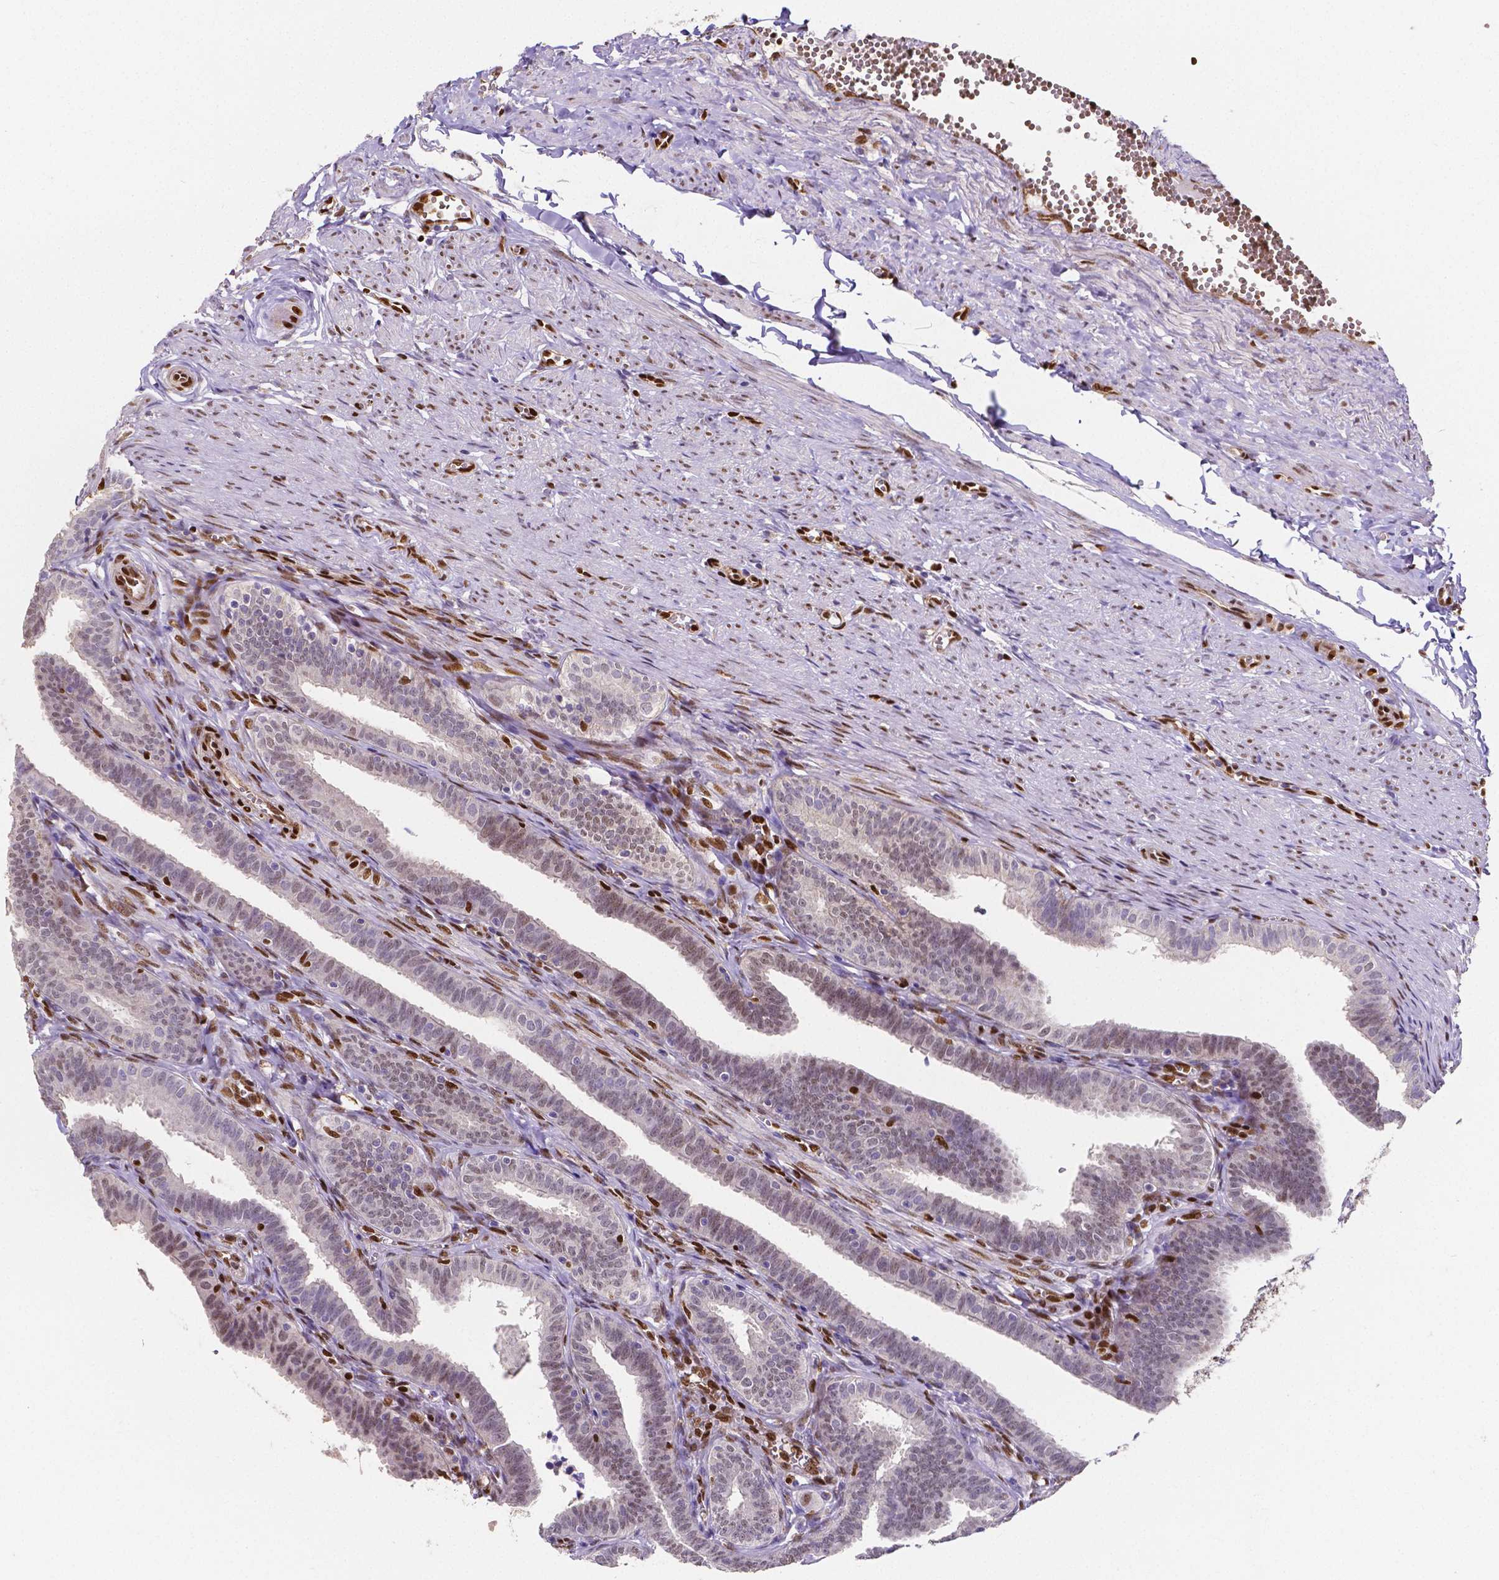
{"staining": {"intensity": "weak", "quantity": "25%-75%", "location": "nuclear"}, "tissue": "fallopian tube", "cell_type": "Glandular cells", "image_type": "normal", "snomed": [{"axis": "morphology", "description": "Normal tissue, NOS"}, {"axis": "topography", "description": "Fallopian tube"}], "caption": "A photomicrograph of human fallopian tube stained for a protein exhibits weak nuclear brown staining in glandular cells. The staining was performed using DAB (3,3'-diaminobenzidine), with brown indicating positive protein expression. Nuclei are stained blue with hematoxylin.", "gene": "MEF2C", "patient": {"sex": "female", "age": 25}}